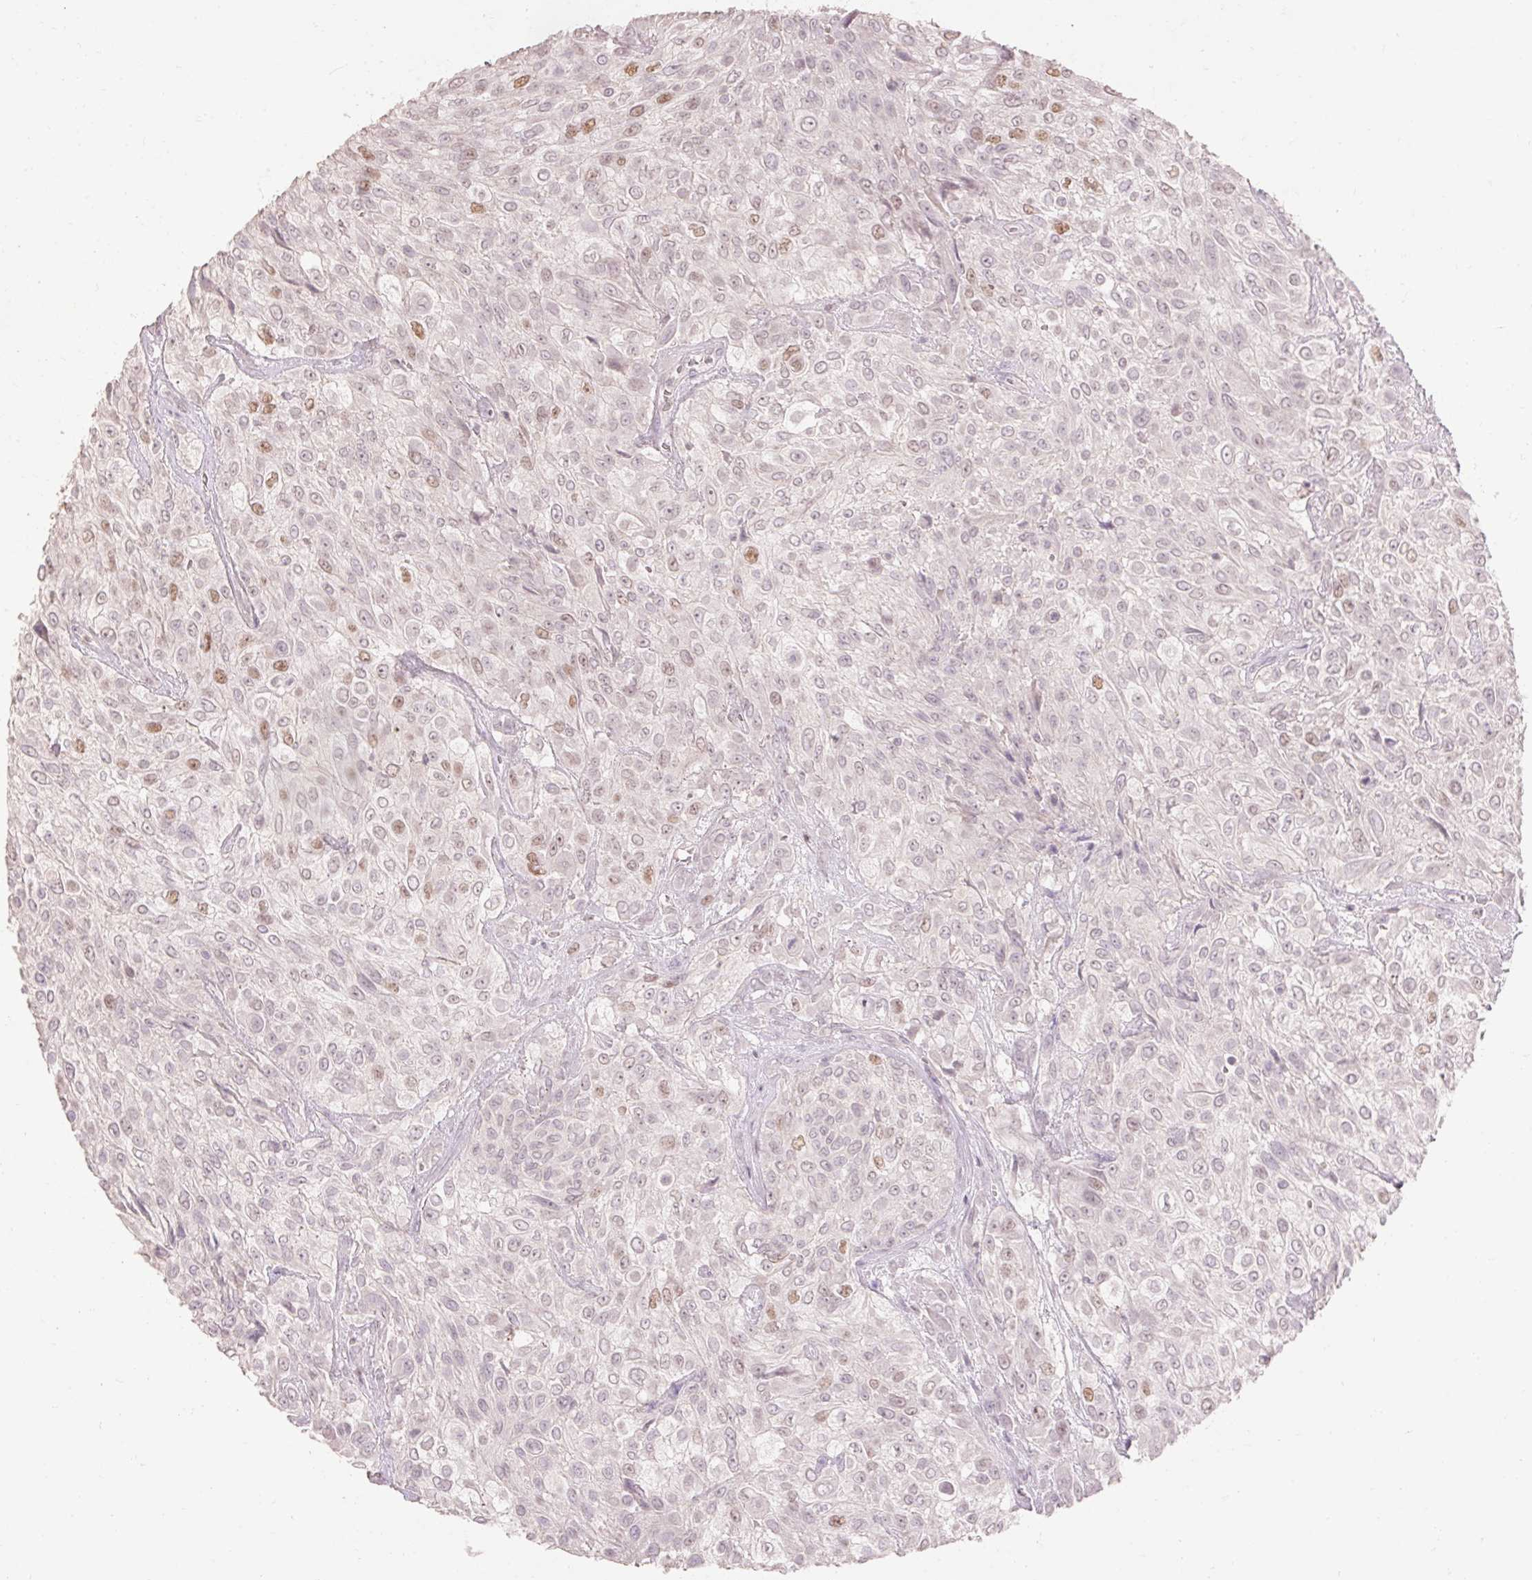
{"staining": {"intensity": "moderate", "quantity": "<25%", "location": "nuclear"}, "tissue": "urothelial cancer", "cell_type": "Tumor cells", "image_type": "cancer", "snomed": [{"axis": "morphology", "description": "Urothelial carcinoma, High grade"}, {"axis": "topography", "description": "Urinary bladder"}], "caption": "An immunohistochemistry photomicrograph of tumor tissue is shown. Protein staining in brown shows moderate nuclear positivity in urothelial cancer within tumor cells.", "gene": "SKP2", "patient": {"sex": "male", "age": 57}}